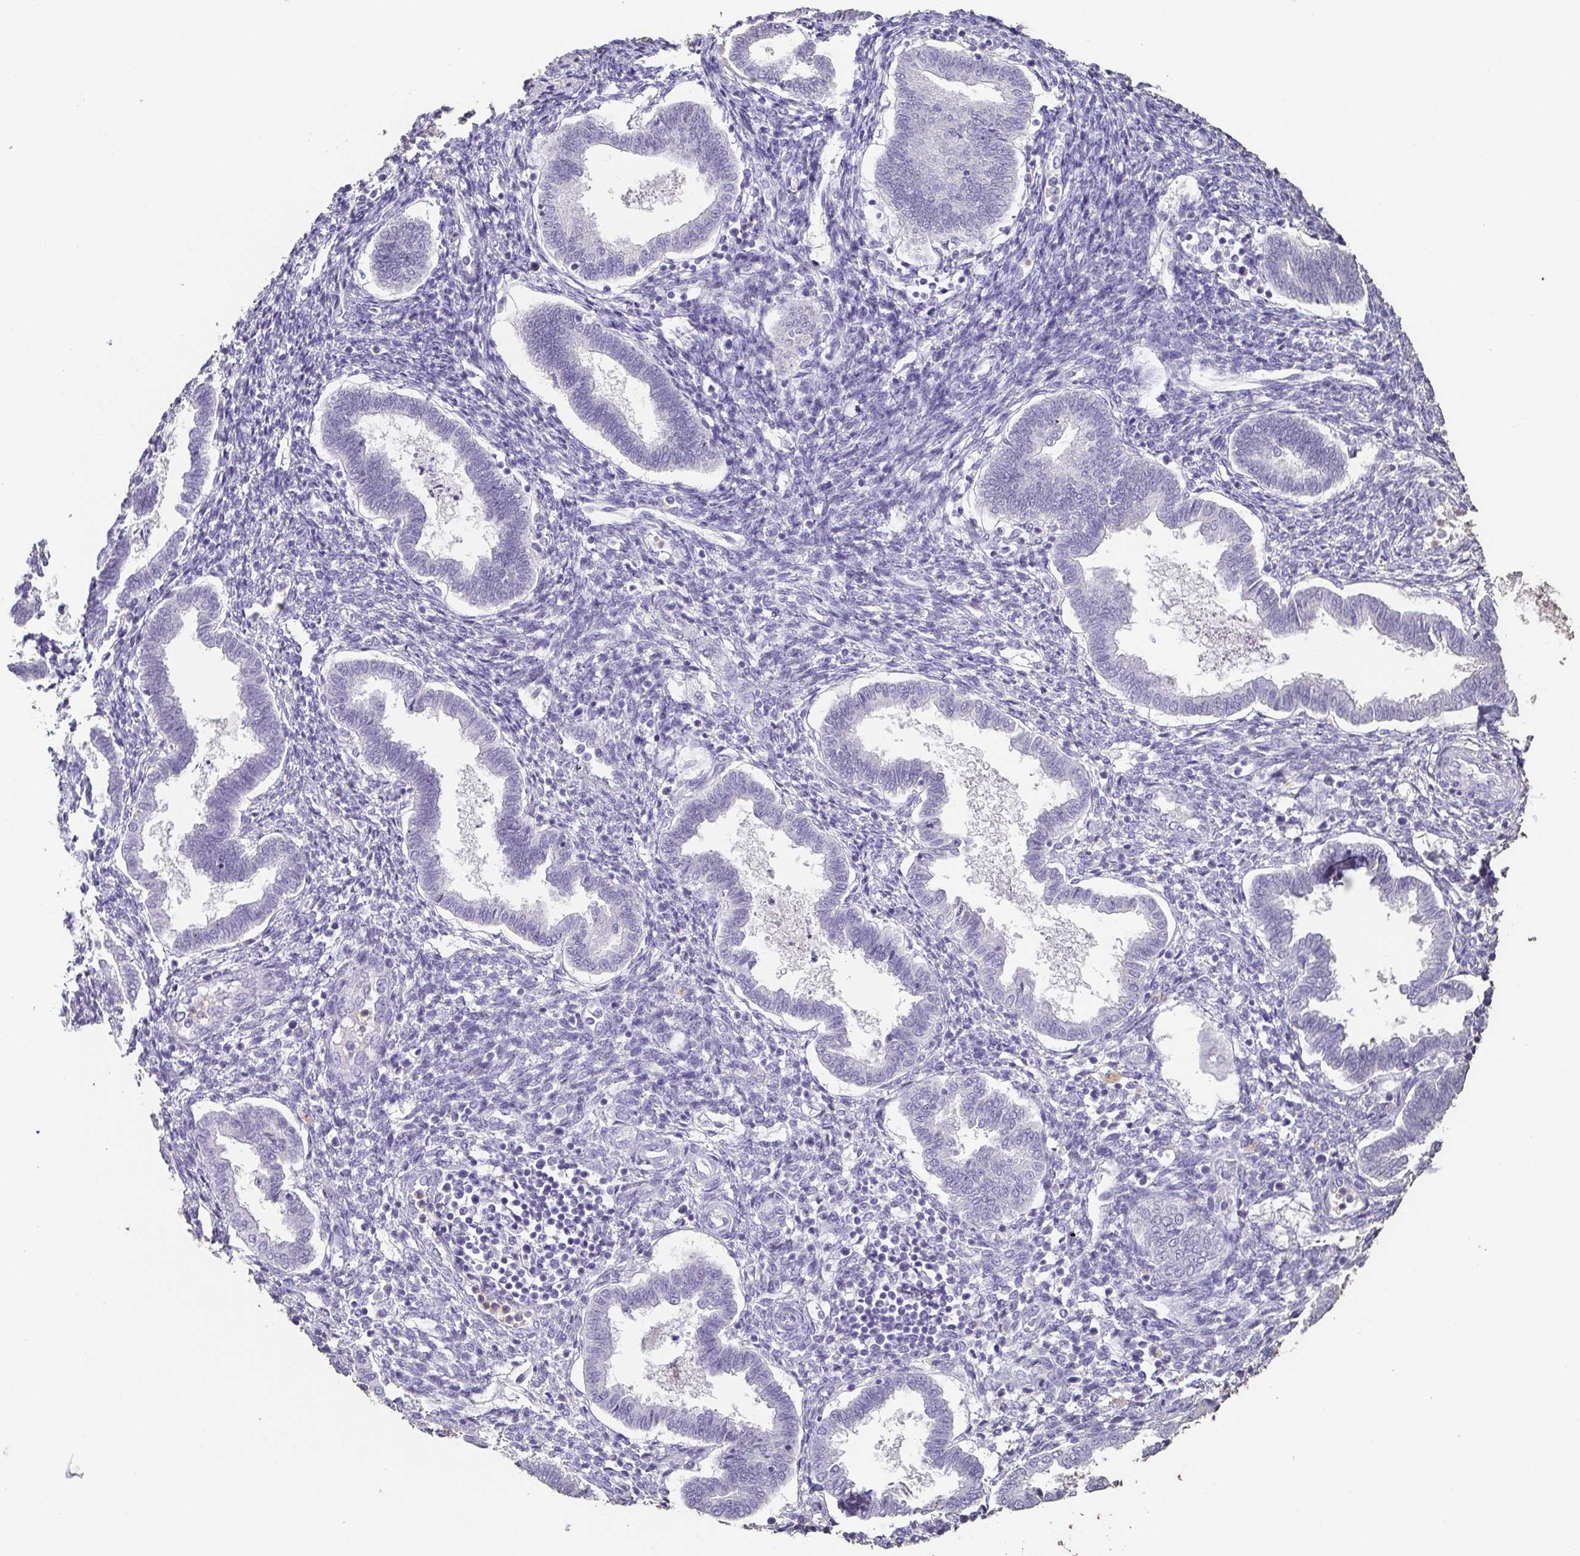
{"staining": {"intensity": "negative", "quantity": "none", "location": "none"}, "tissue": "endometrium", "cell_type": "Cells in endometrial stroma", "image_type": "normal", "snomed": [{"axis": "morphology", "description": "Normal tissue, NOS"}, {"axis": "topography", "description": "Endometrium"}], "caption": "This histopathology image is of benign endometrium stained with immunohistochemistry to label a protein in brown with the nuclei are counter-stained blue. There is no staining in cells in endometrial stroma.", "gene": "BPIFA2", "patient": {"sex": "female", "age": 24}}